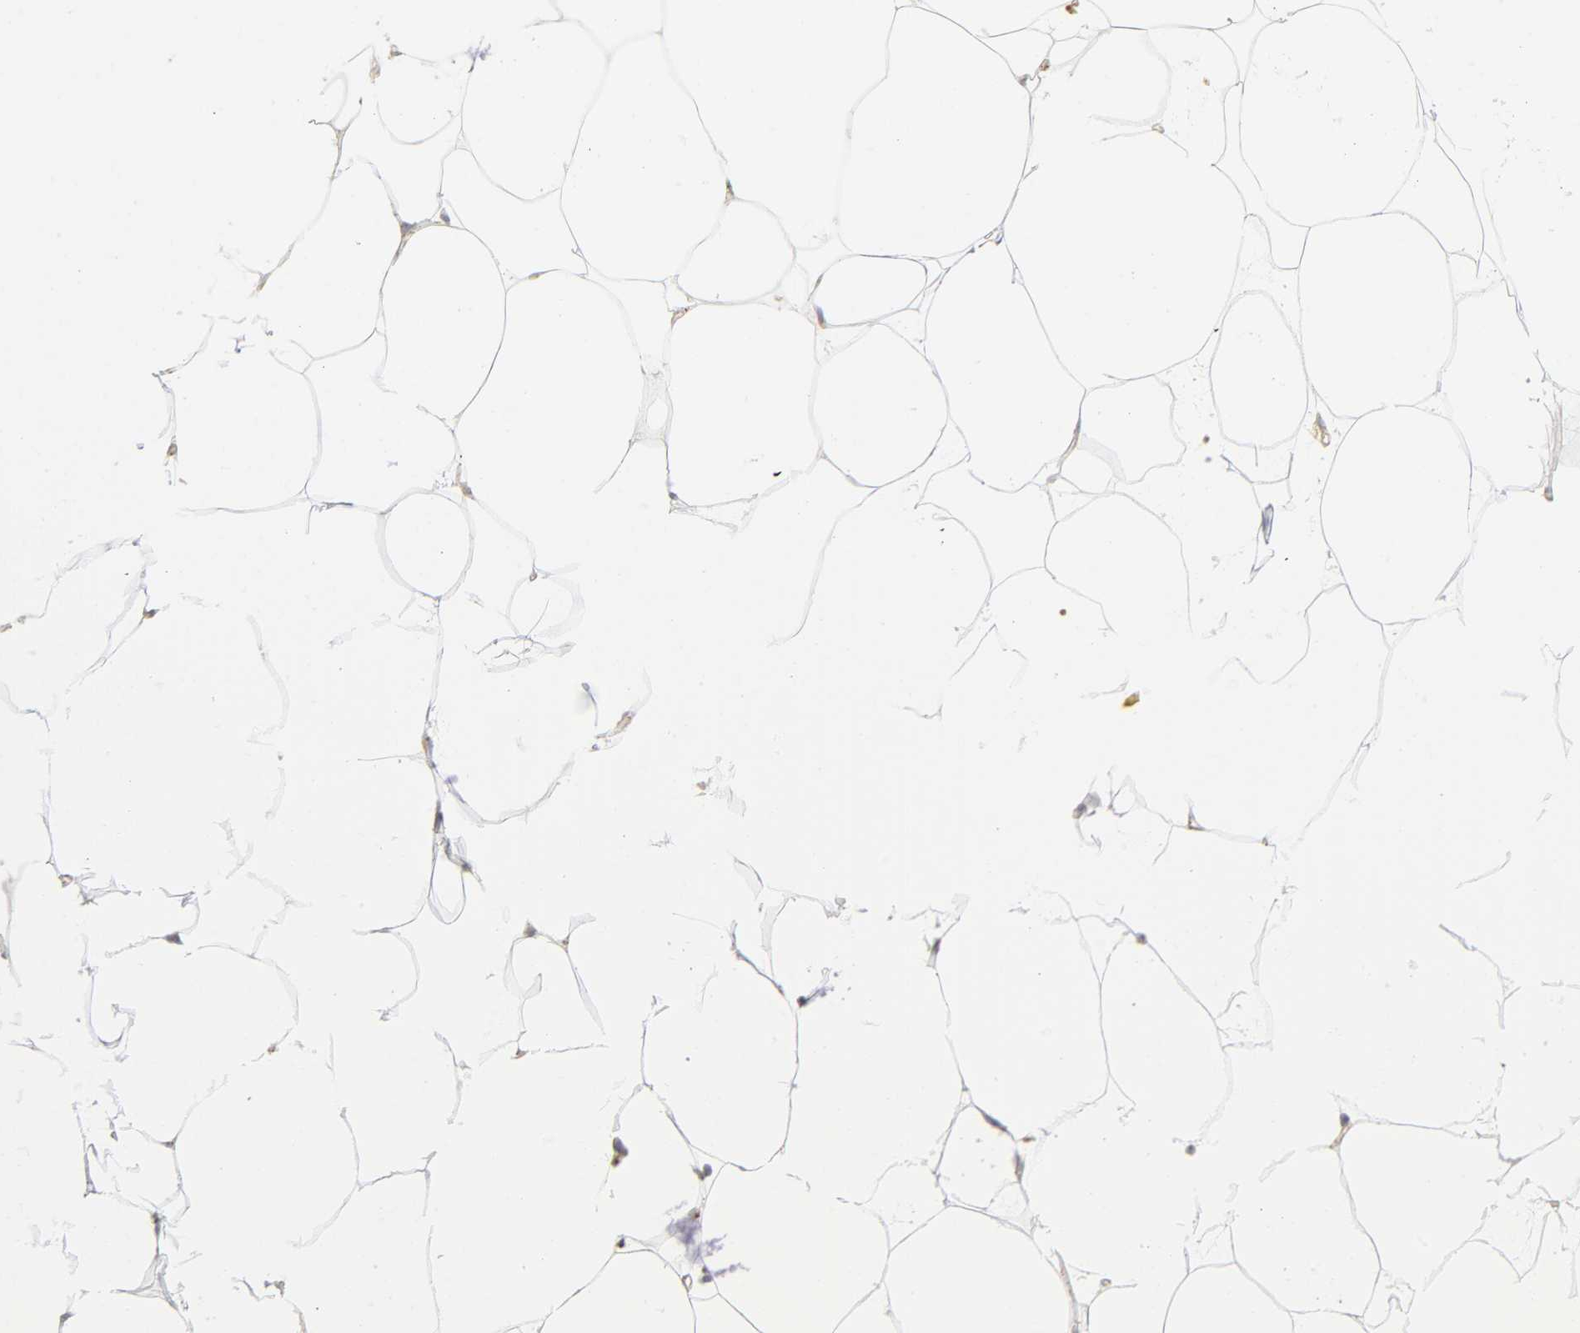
{"staining": {"intensity": "negative", "quantity": "none", "location": "none"}, "tissue": "adipose tissue", "cell_type": "Adipocytes", "image_type": "normal", "snomed": [{"axis": "morphology", "description": "Normal tissue, NOS"}, {"axis": "morphology", "description": "Duct carcinoma"}, {"axis": "topography", "description": "Breast"}, {"axis": "topography", "description": "Adipose tissue"}], "caption": "Adipocytes are negative for protein expression in unremarkable human adipose tissue. (Immunohistochemistry (ihc), brightfield microscopy, high magnification).", "gene": "POMT2", "patient": {"sex": "female", "age": 37}}